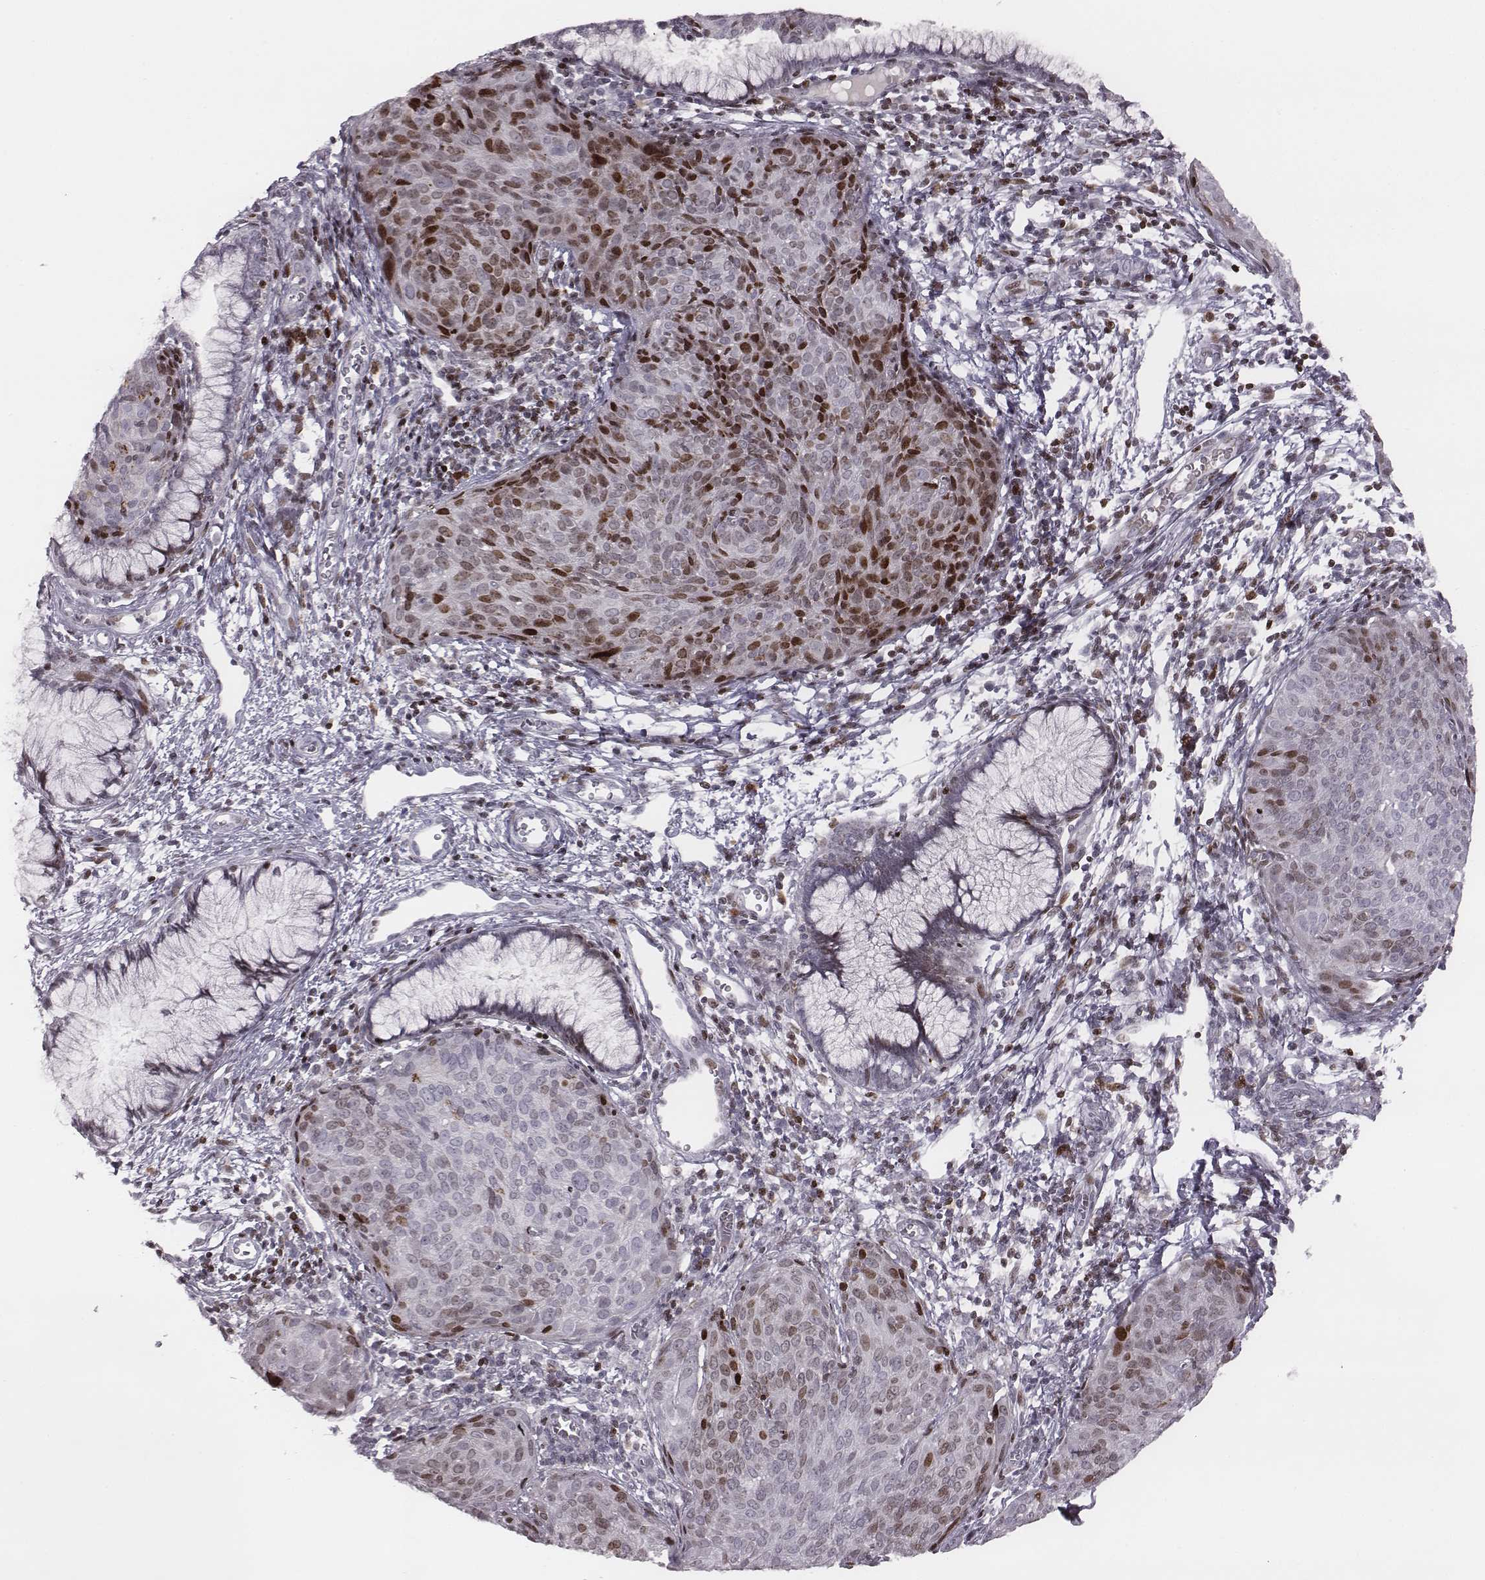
{"staining": {"intensity": "strong", "quantity": "<25%", "location": "nuclear"}, "tissue": "cervical cancer", "cell_type": "Tumor cells", "image_type": "cancer", "snomed": [{"axis": "morphology", "description": "Squamous cell carcinoma, NOS"}, {"axis": "topography", "description": "Cervix"}], "caption": "Strong nuclear expression for a protein is seen in about <25% of tumor cells of cervical squamous cell carcinoma using immunohistochemistry (IHC).", "gene": "NDC1", "patient": {"sex": "female", "age": 39}}